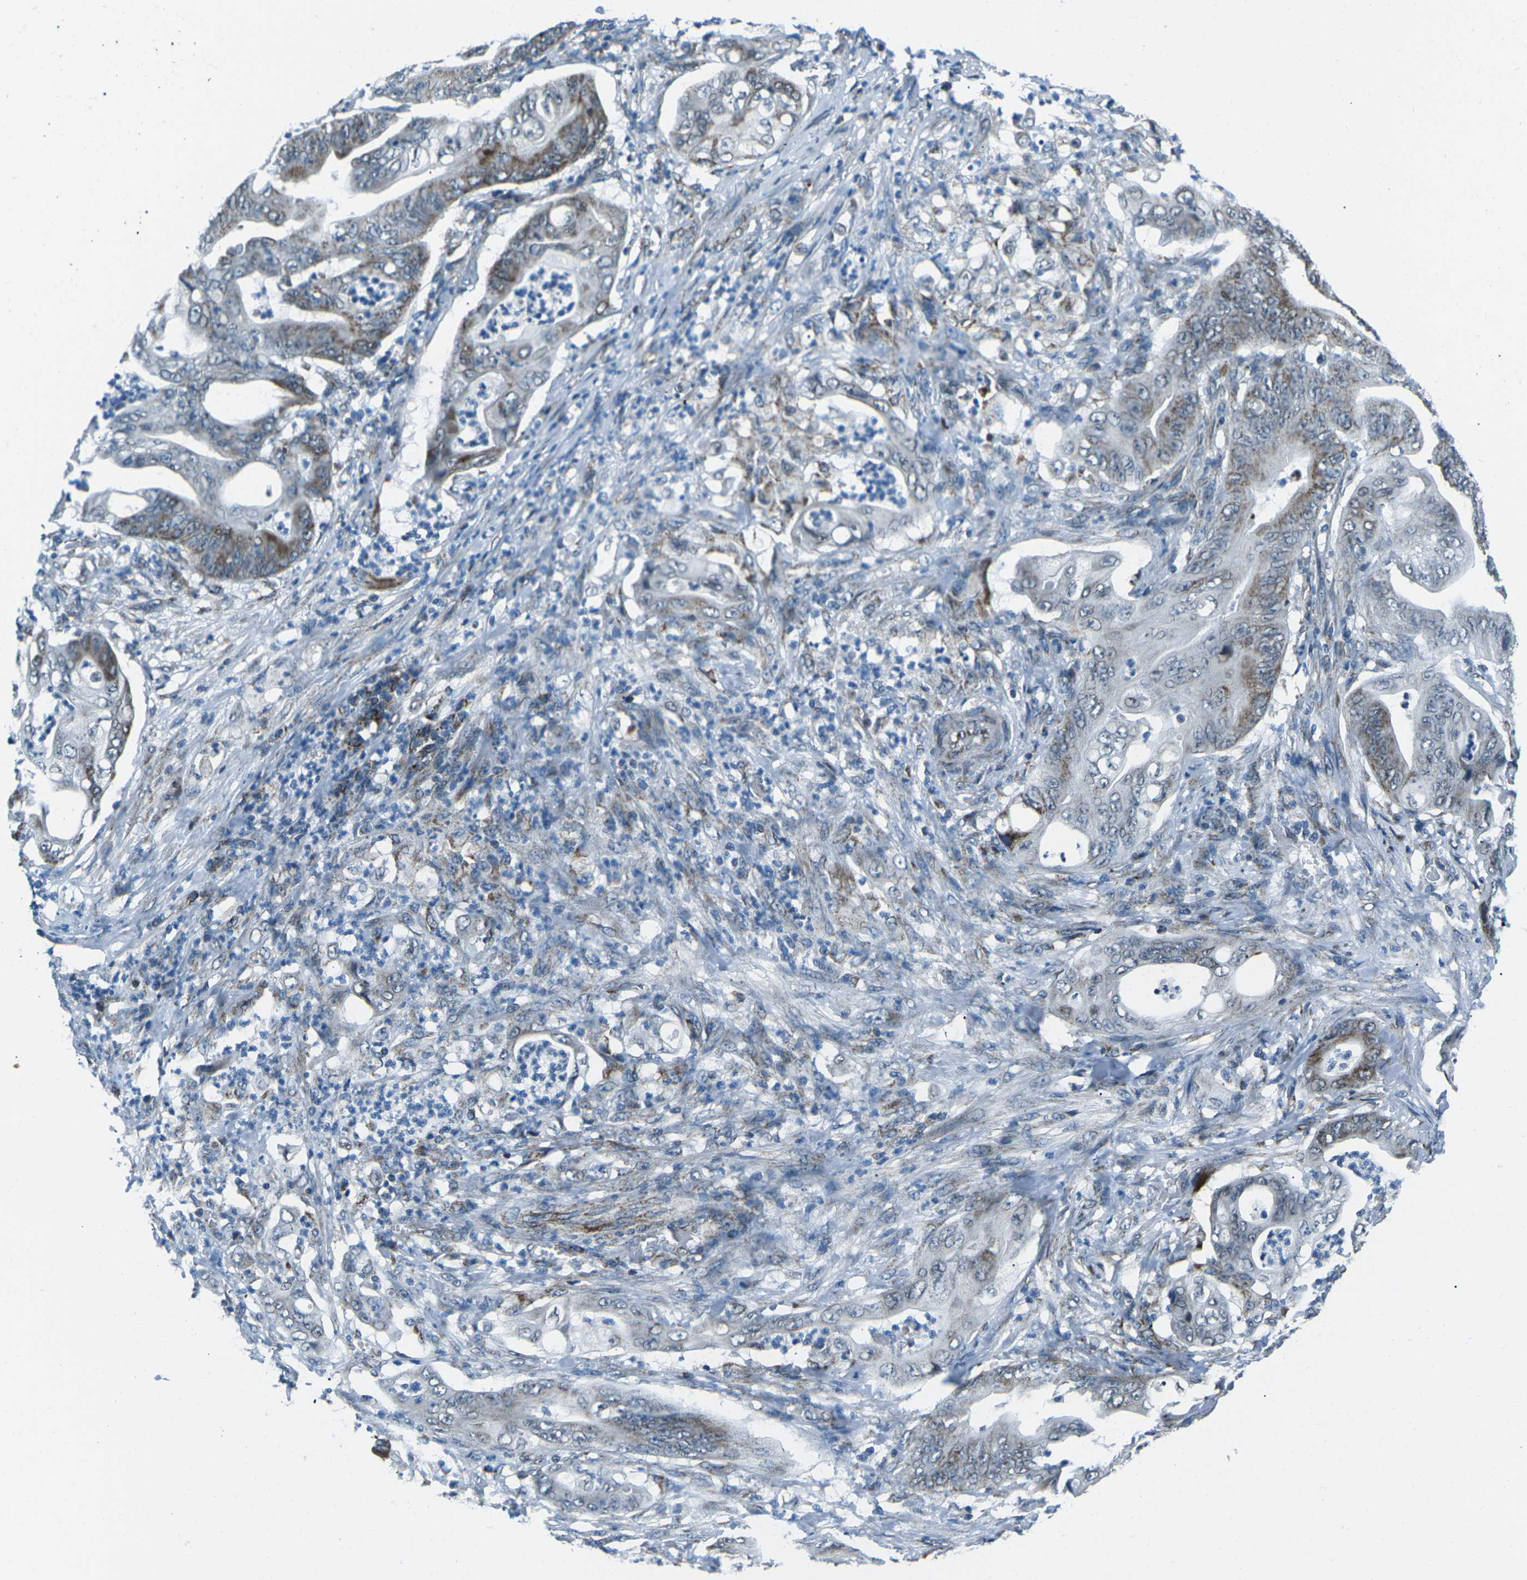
{"staining": {"intensity": "moderate", "quantity": "<25%", "location": "cytoplasmic/membranous"}, "tissue": "stomach cancer", "cell_type": "Tumor cells", "image_type": "cancer", "snomed": [{"axis": "morphology", "description": "Adenocarcinoma, NOS"}, {"axis": "topography", "description": "Stomach"}], "caption": "A micrograph showing moderate cytoplasmic/membranous staining in approximately <25% of tumor cells in adenocarcinoma (stomach), as visualized by brown immunohistochemical staining.", "gene": "RFESD", "patient": {"sex": "female", "age": 73}}